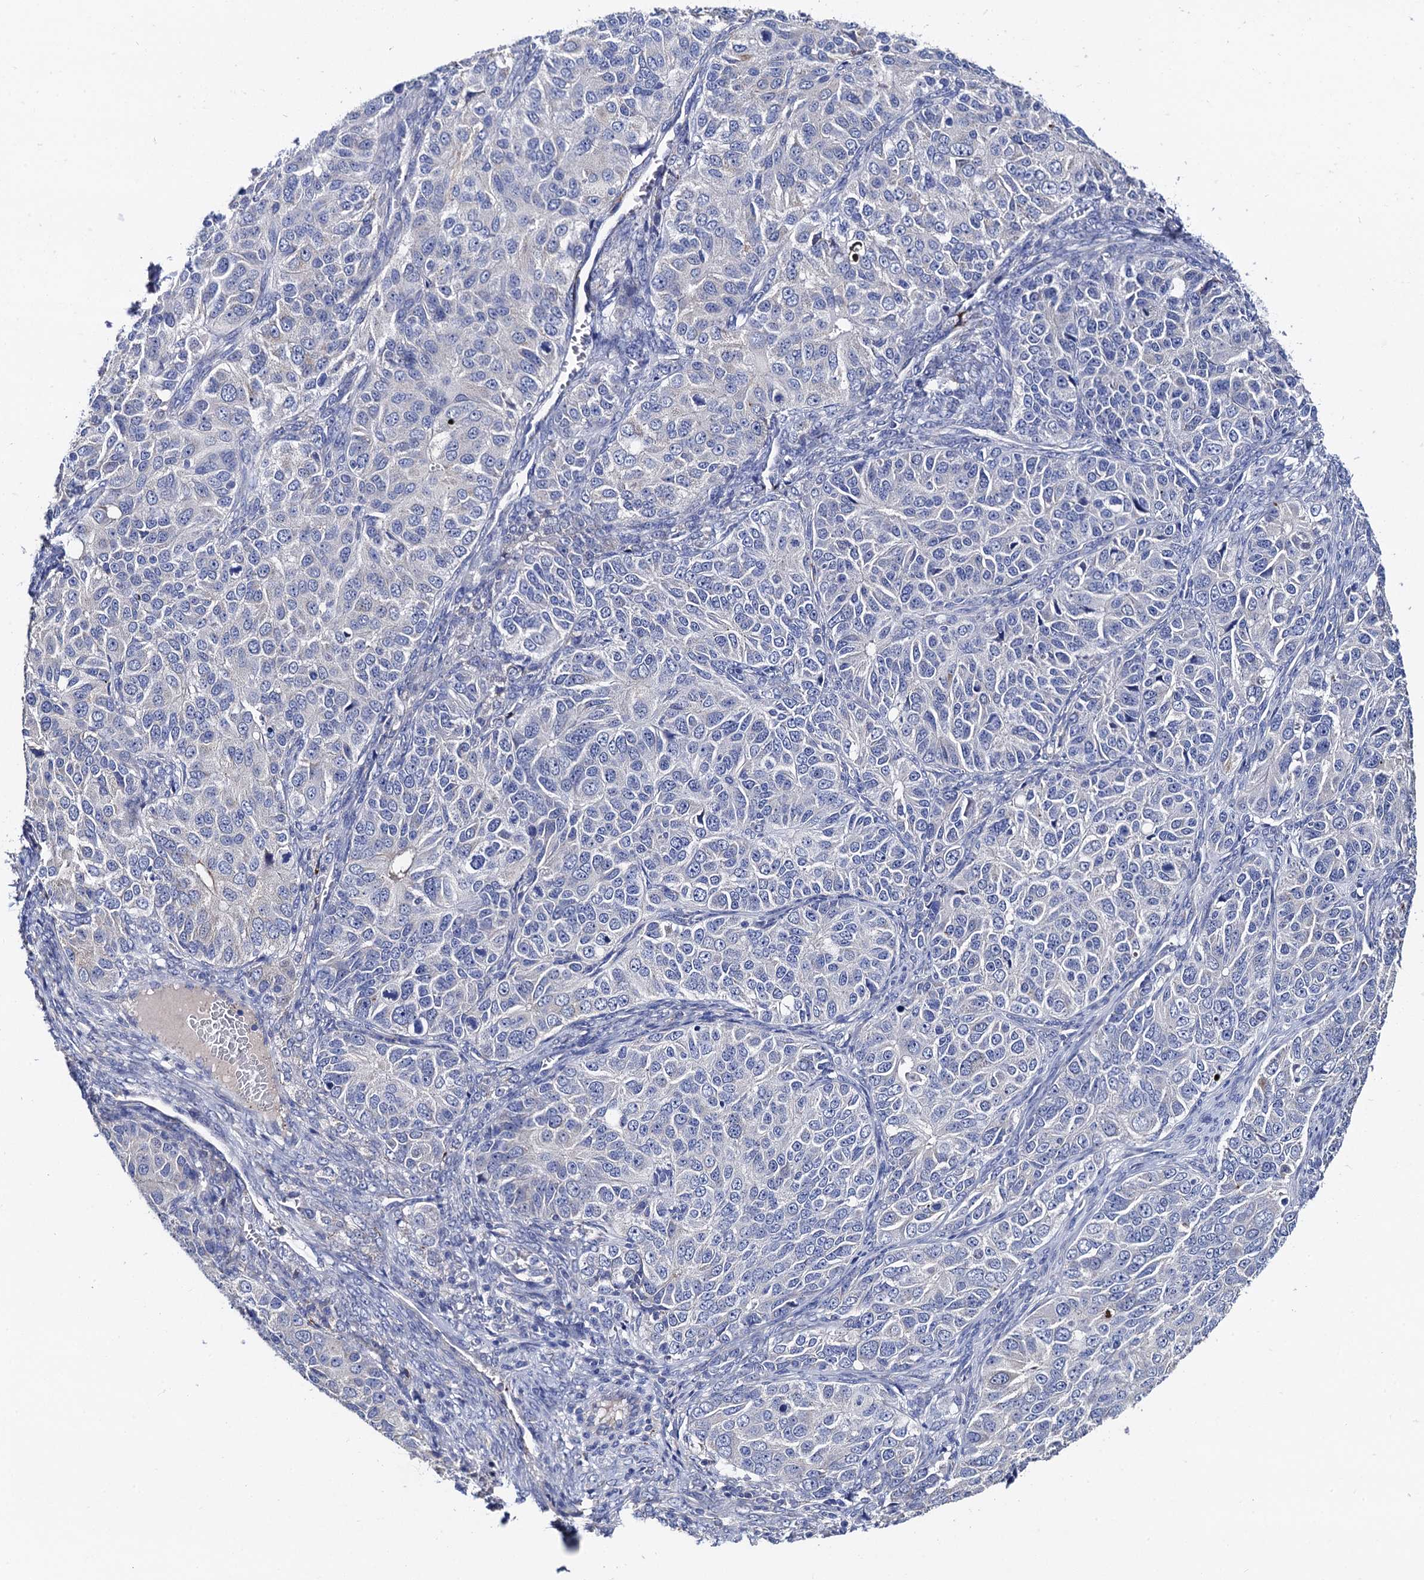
{"staining": {"intensity": "negative", "quantity": "none", "location": "none"}, "tissue": "ovarian cancer", "cell_type": "Tumor cells", "image_type": "cancer", "snomed": [{"axis": "morphology", "description": "Carcinoma, endometroid"}, {"axis": "topography", "description": "Ovary"}], "caption": "This is a histopathology image of IHC staining of ovarian cancer, which shows no staining in tumor cells.", "gene": "FREM3", "patient": {"sex": "female", "age": 51}}